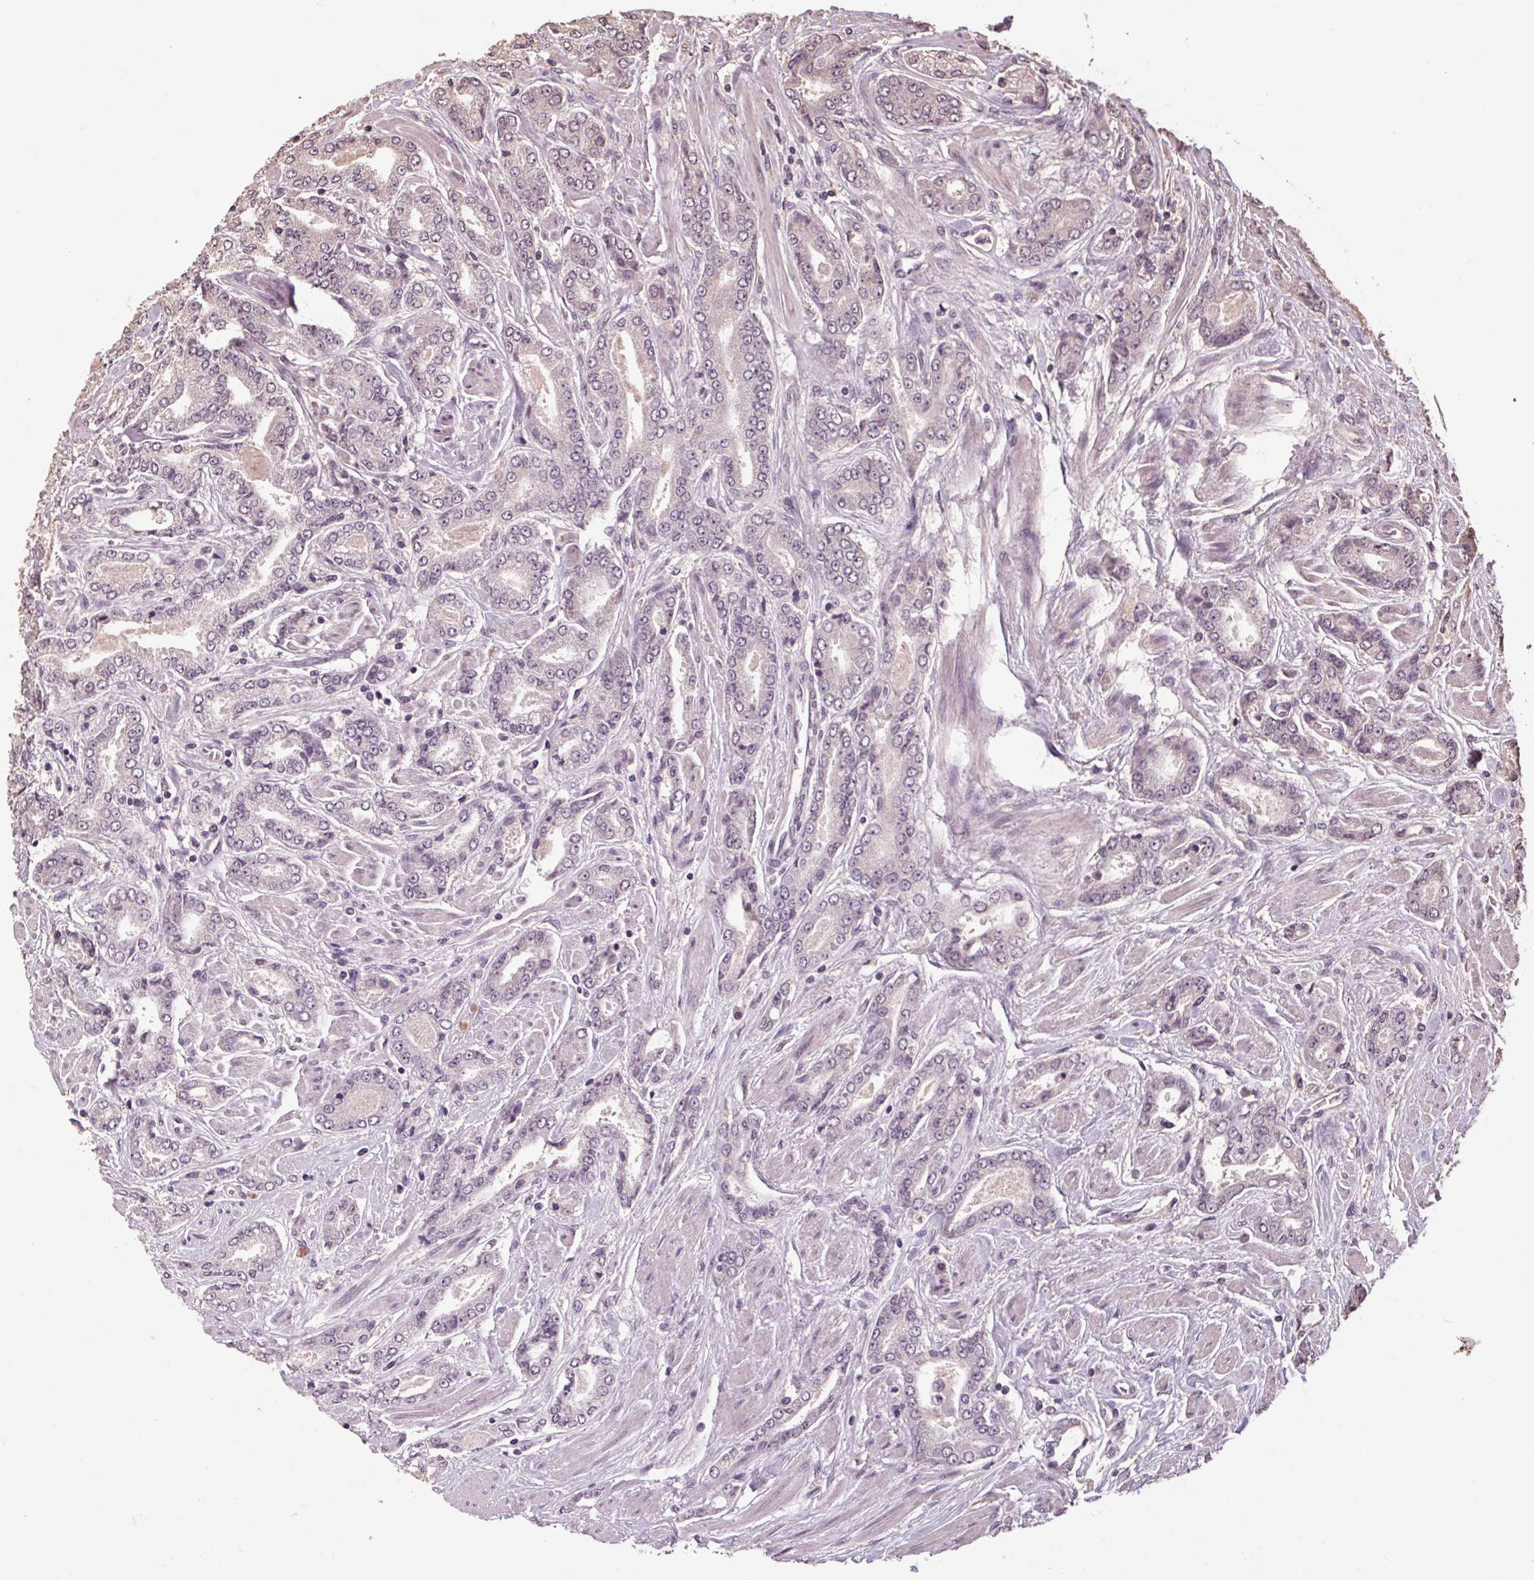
{"staining": {"intensity": "negative", "quantity": "none", "location": "none"}, "tissue": "prostate cancer", "cell_type": "Tumor cells", "image_type": "cancer", "snomed": [{"axis": "morphology", "description": "Adenocarcinoma, NOS"}, {"axis": "topography", "description": "Prostate"}], "caption": "High magnification brightfield microscopy of prostate cancer stained with DAB (brown) and counterstained with hematoxylin (blue): tumor cells show no significant staining. Nuclei are stained in blue.", "gene": "POMC", "patient": {"sex": "male", "age": 64}}